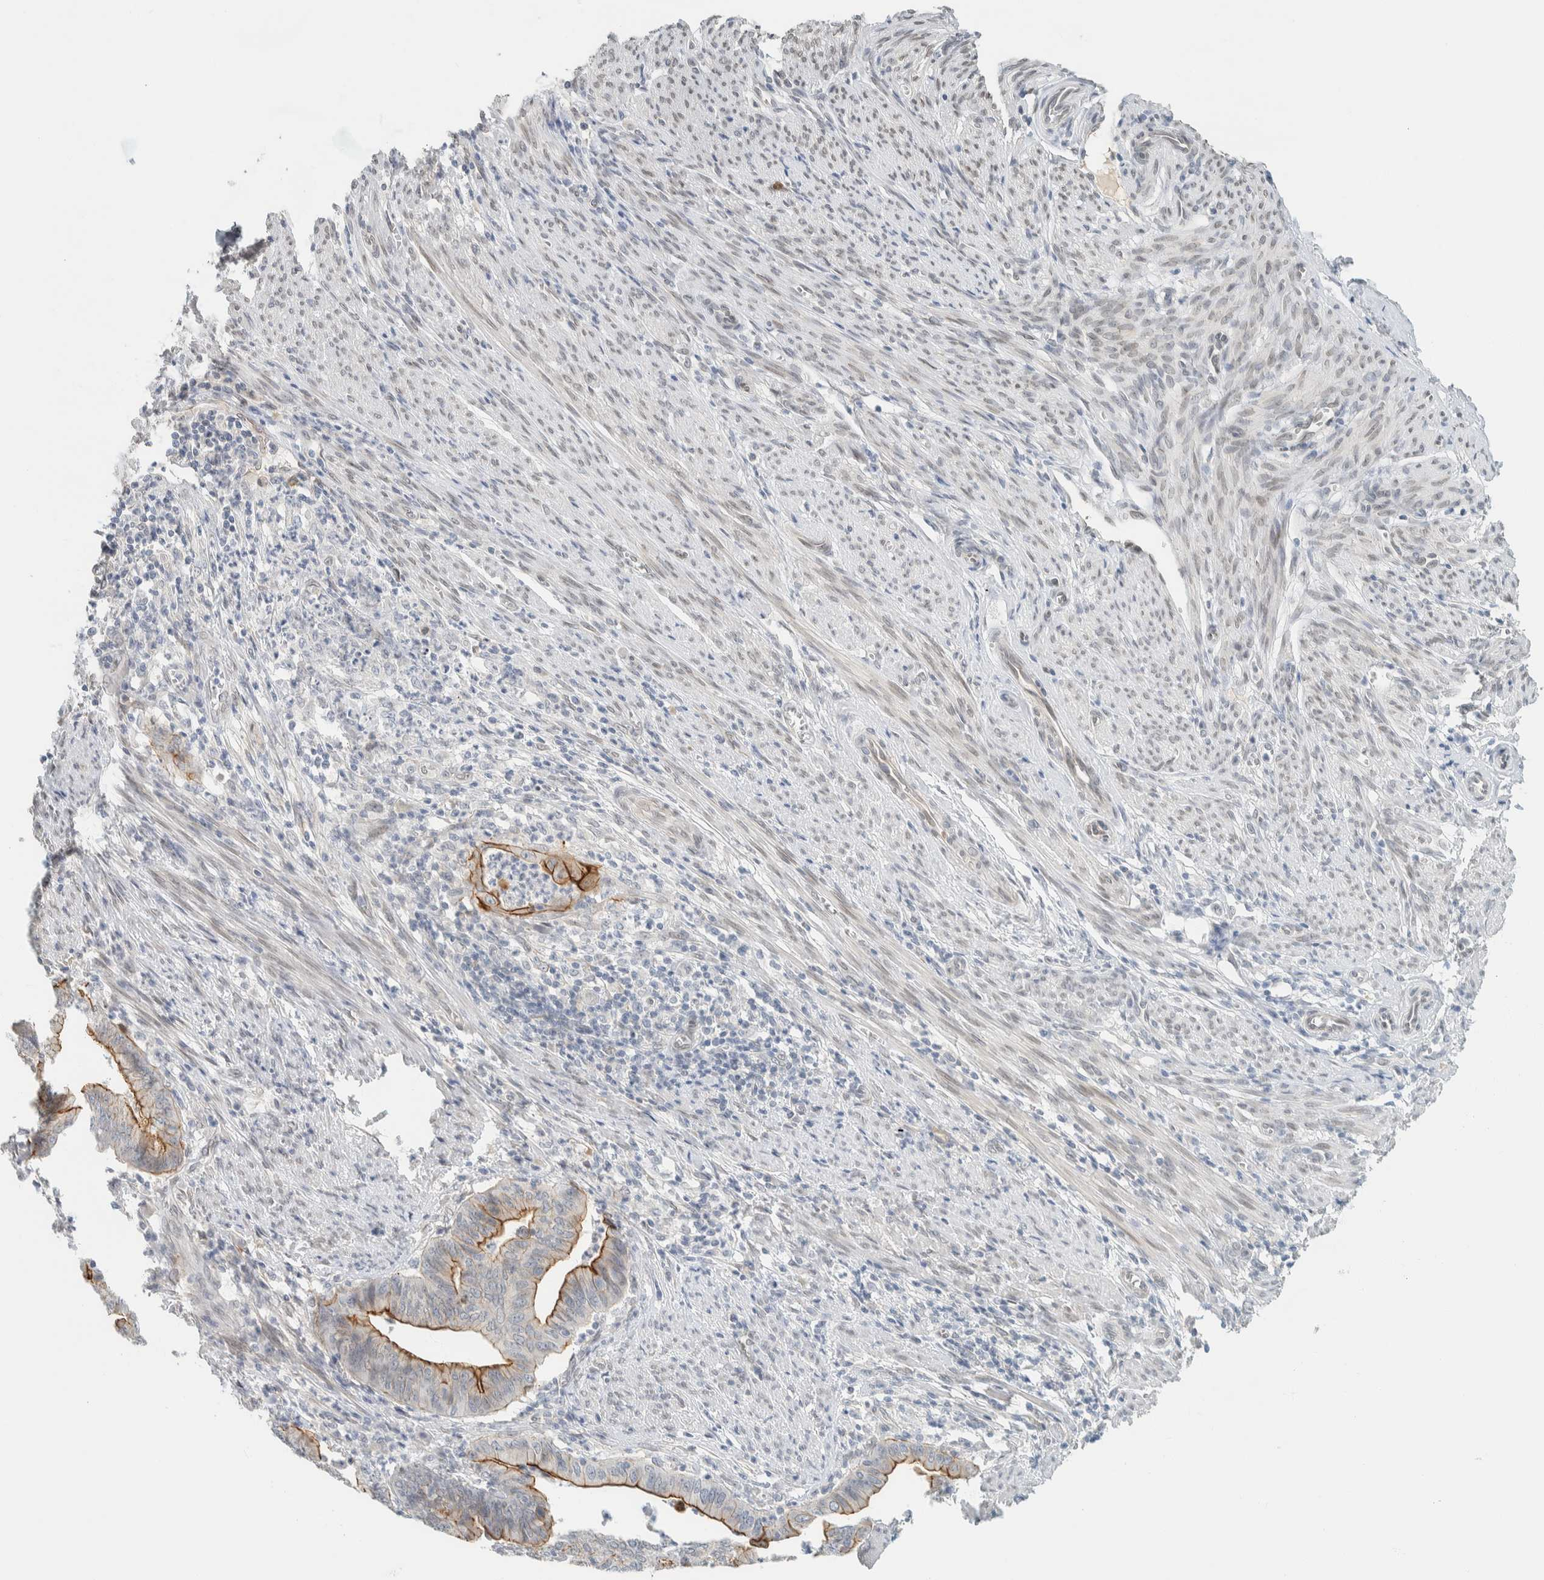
{"staining": {"intensity": "moderate", "quantity": "25%-75%", "location": "cytoplasmic/membranous"}, "tissue": "endometrial cancer", "cell_type": "Tumor cells", "image_type": "cancer", "snomed": [{"axis": "morphology", "description": "Polyp, NOS"}, {"axis": "morphology", "description": "Adenocarcinoma, NOS"}, {"axis": "morphology", "description": "Adenoma, NOS"}, {"axis": "topography", "description": "Endometrium"}], "caption": "Adenocarcinoma (endometrial) was stained to show a protein in brown. There is medium levels of moderate cytoplasmic/membranous expression in approximately 25%-75% of tumor cells. The staining is performed using DAB brown chromogen to label protein expression. The nuclei are counter-stained blue using hematoxylin.", "gene": "C1QTNF12", "patient": {"sex": "female", "age": 79}}